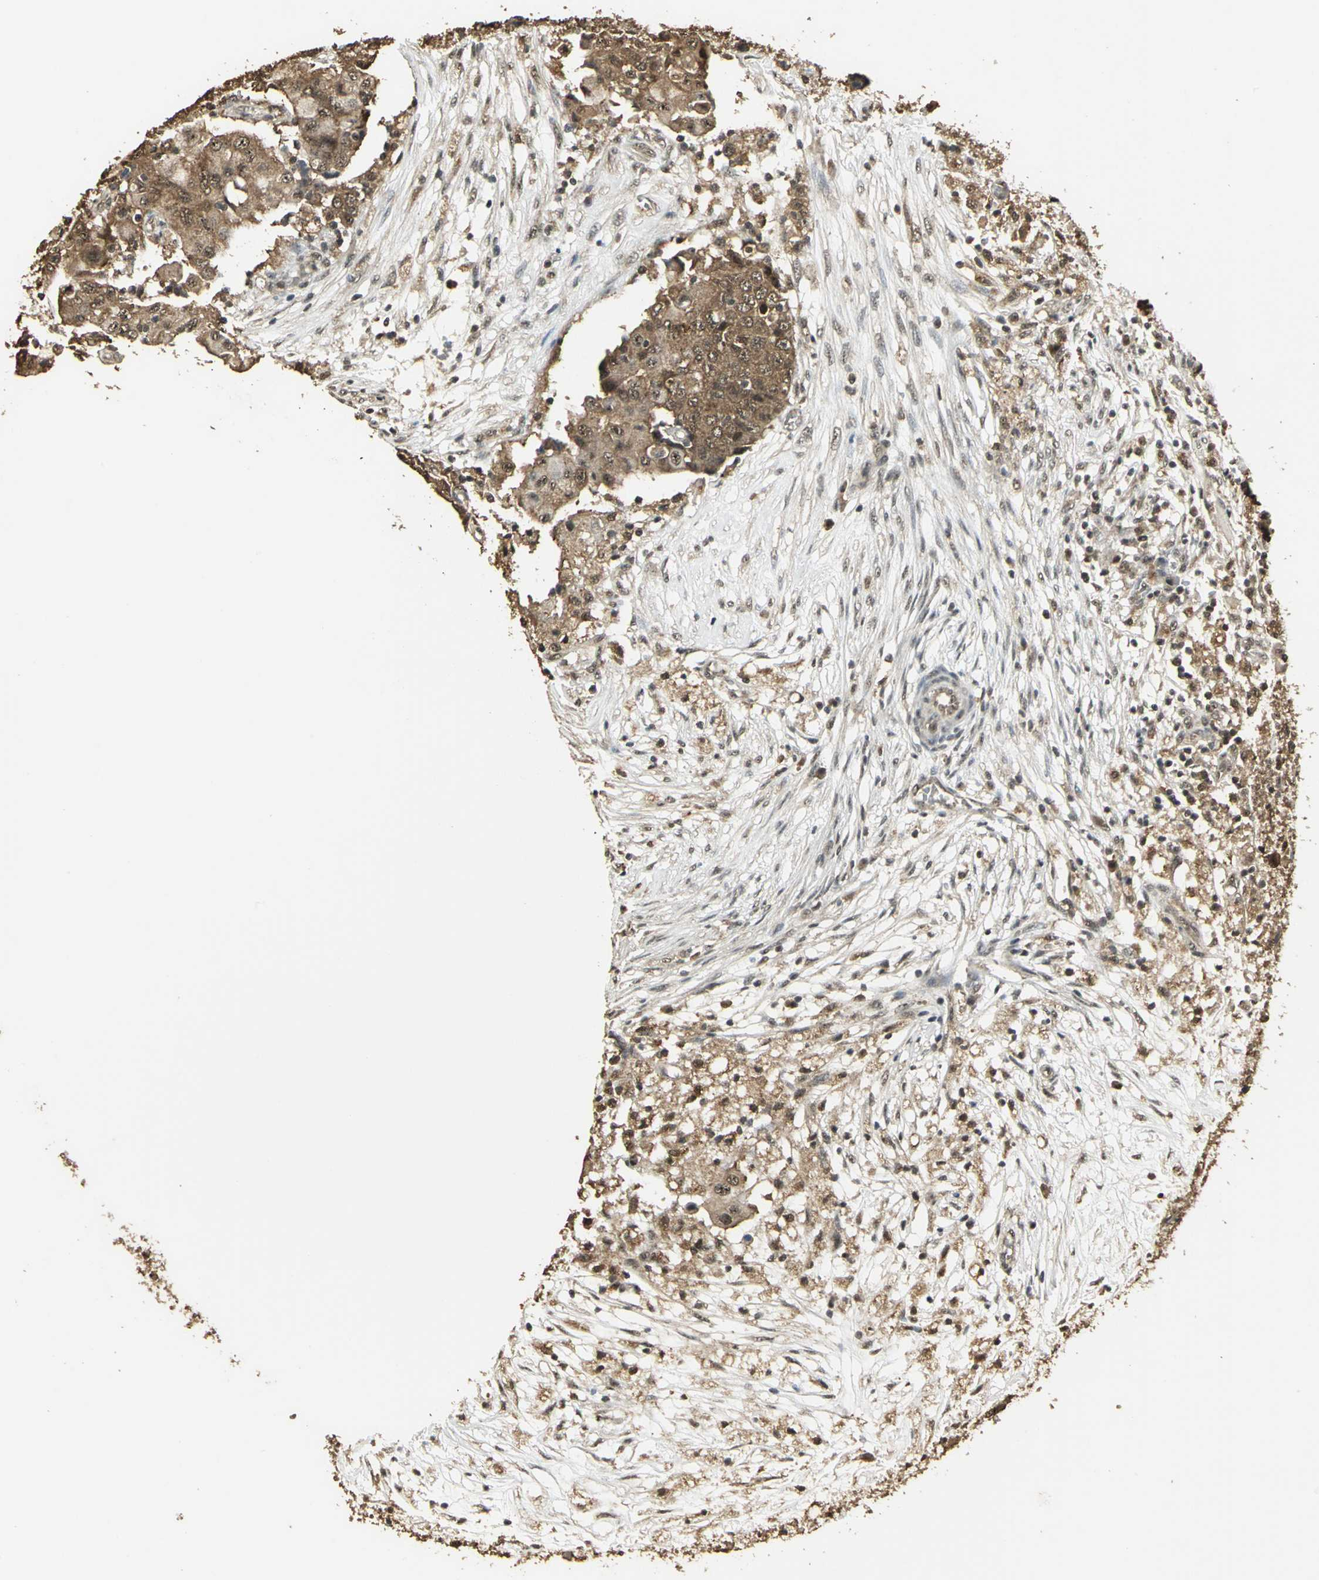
{"staining": {"intensity": "strong", "quantity": ">75%", "location": "cytoplasmic/membranous"}, "tissue": "ovarian cancer", "cell_type": "Tumor cells", "image_type": "cancer", "snomed": [{"axis": "morphology", "description": "Carcinoma, endometroid"}, {"axis": "topography", "description": "Ovary"}], "caption": "Brown immunohistochemical staining in human ovarian endometroid carcinoma shows strong cytoplasmic/membranous staining in approximately >75% of tumor cells.", "gene": "UCHL5", "patient": {"sex": "female", "age": 42}}